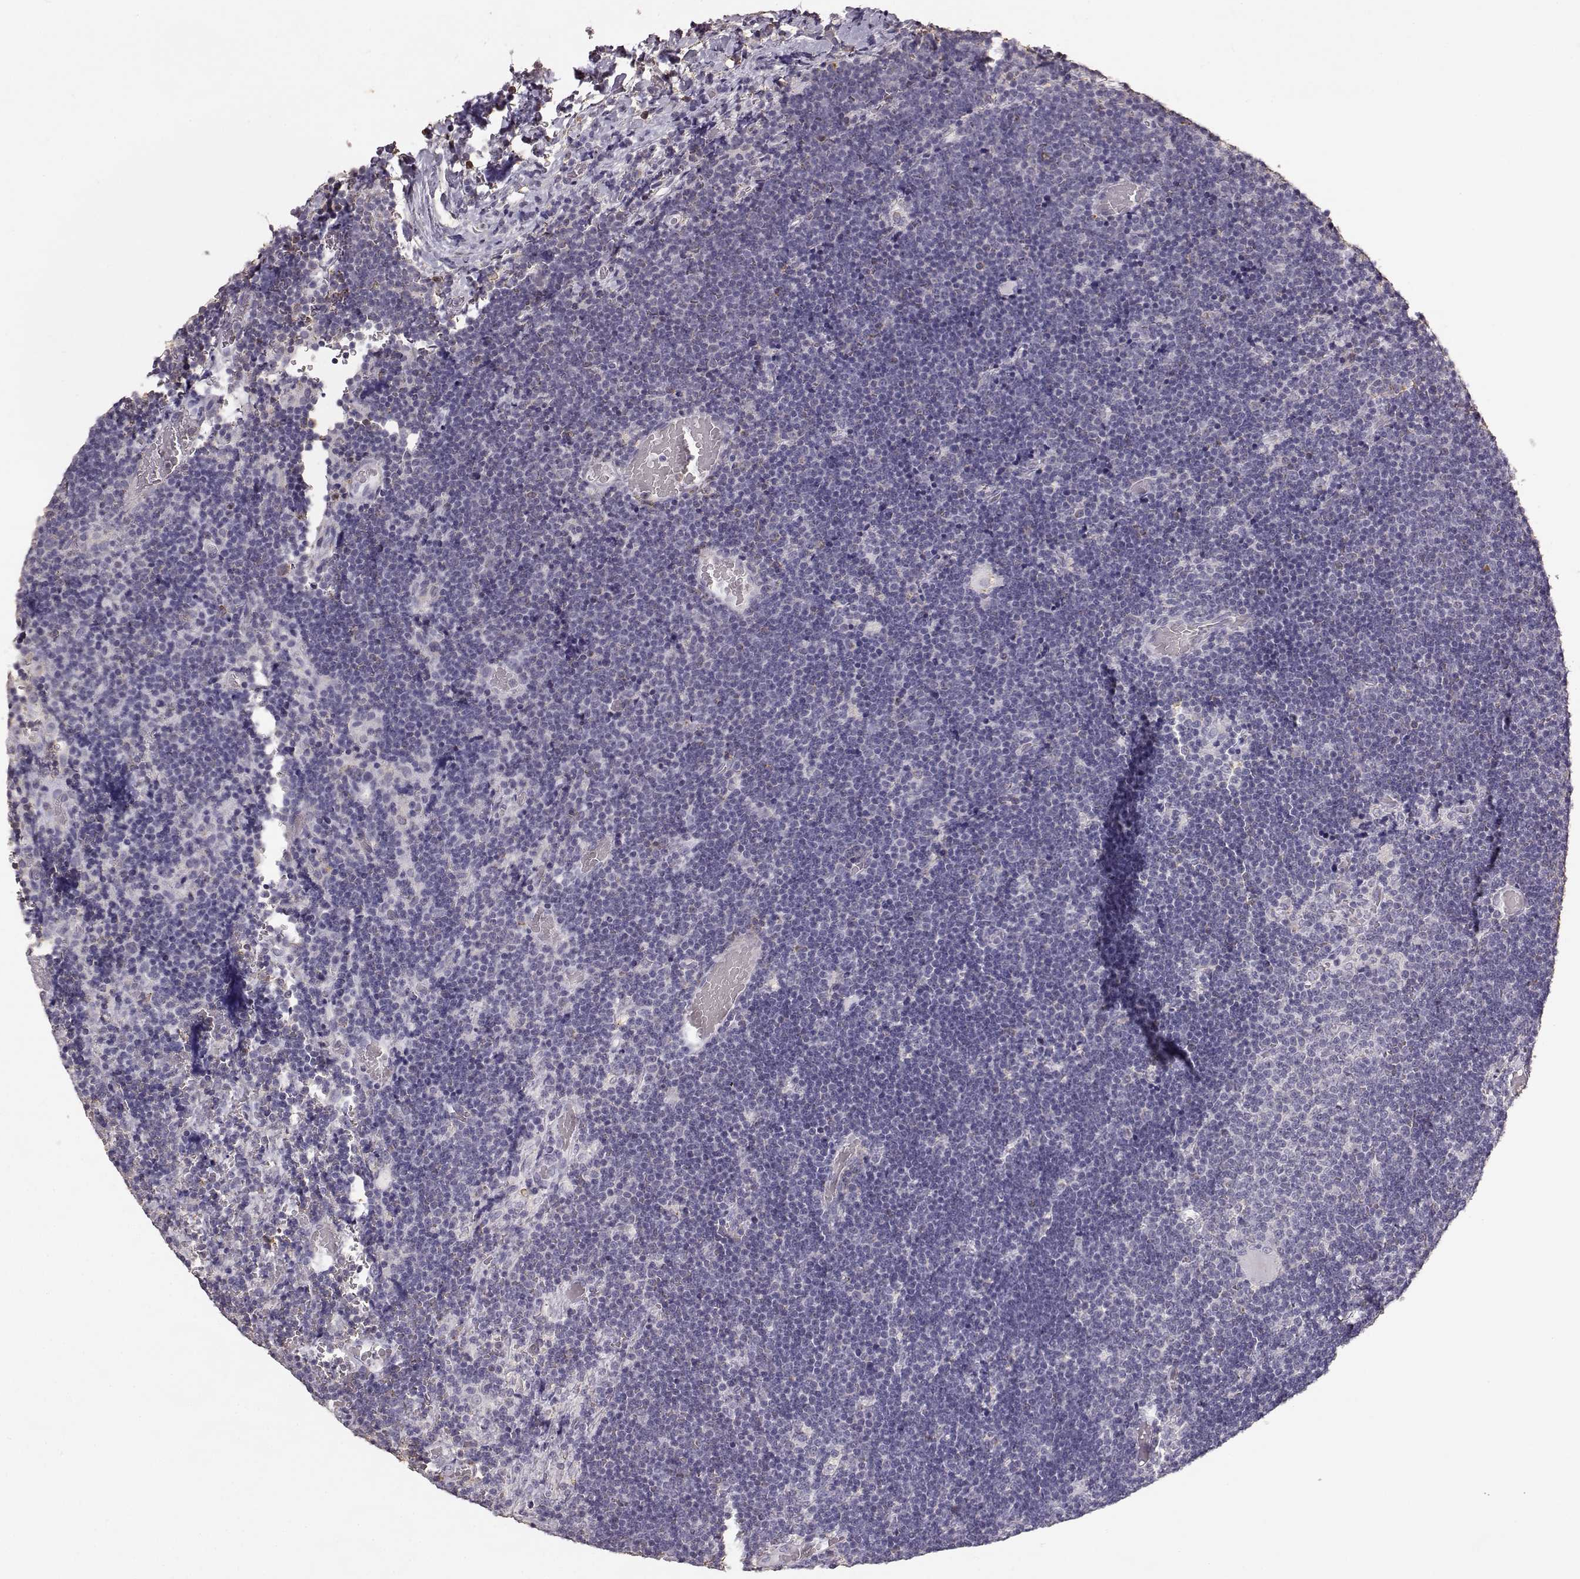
{"staining": {"intensity": "negative", "quantity": "none", "location": "none"}, "tissue": "lymphoma", "cell_type": "Tumor cells", "image_type": "cancer", "snomed": [{"axis": "morphology", "description": "Malignant lymphoma, non-Hodgkin's type, Low grade"}, {"axis": "topography", "description": "Brain"}], "caption": "Immunohistochemical staining of lymphoma displays no significant positivity in tumor cells.", "gene": "GABRG3", "patient": {"sex": "female", "age": 66}}